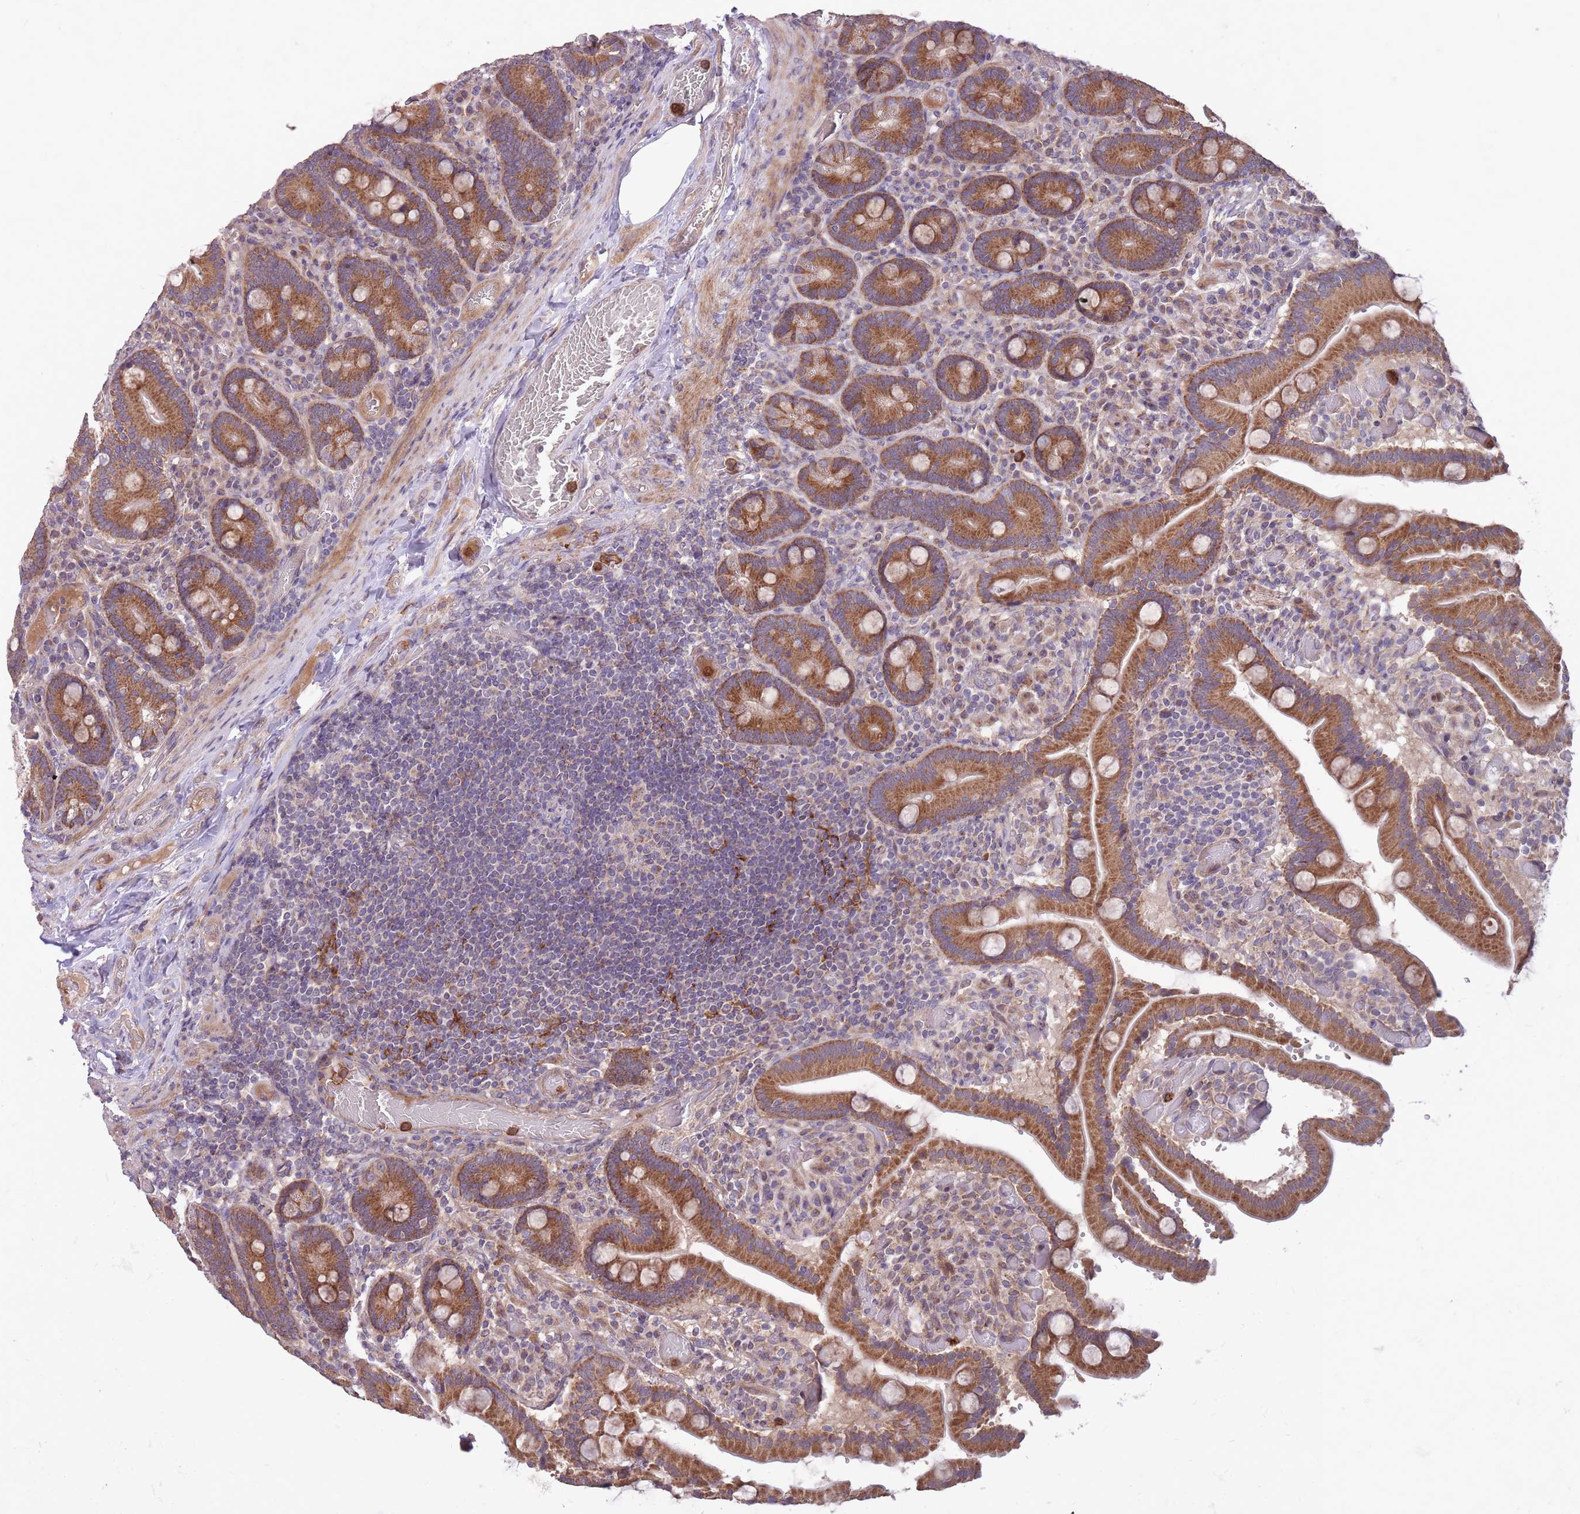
{"staining": {"intensity": "strong", "quantity": ">75%", "location": "cytoplasmic/membranous"}, "tissue": "duodenum", "cell_type": "Glandular cells", "image_type": "normal", "snomed": [{"axis": "morphology", "description": "Normal tissue, NOS"}, {"axis": "topography", "description": "Duodenum"}], "caption": "Unremarkable duodenum shows strong cytoplasmic/membranous positivity in approximately >75% of glandular cells (Brightfield microscopy of DAB IHC at high magnification)..", "gene": "IGF2BP2", "patient": {"sex": "female", "age": 62}}